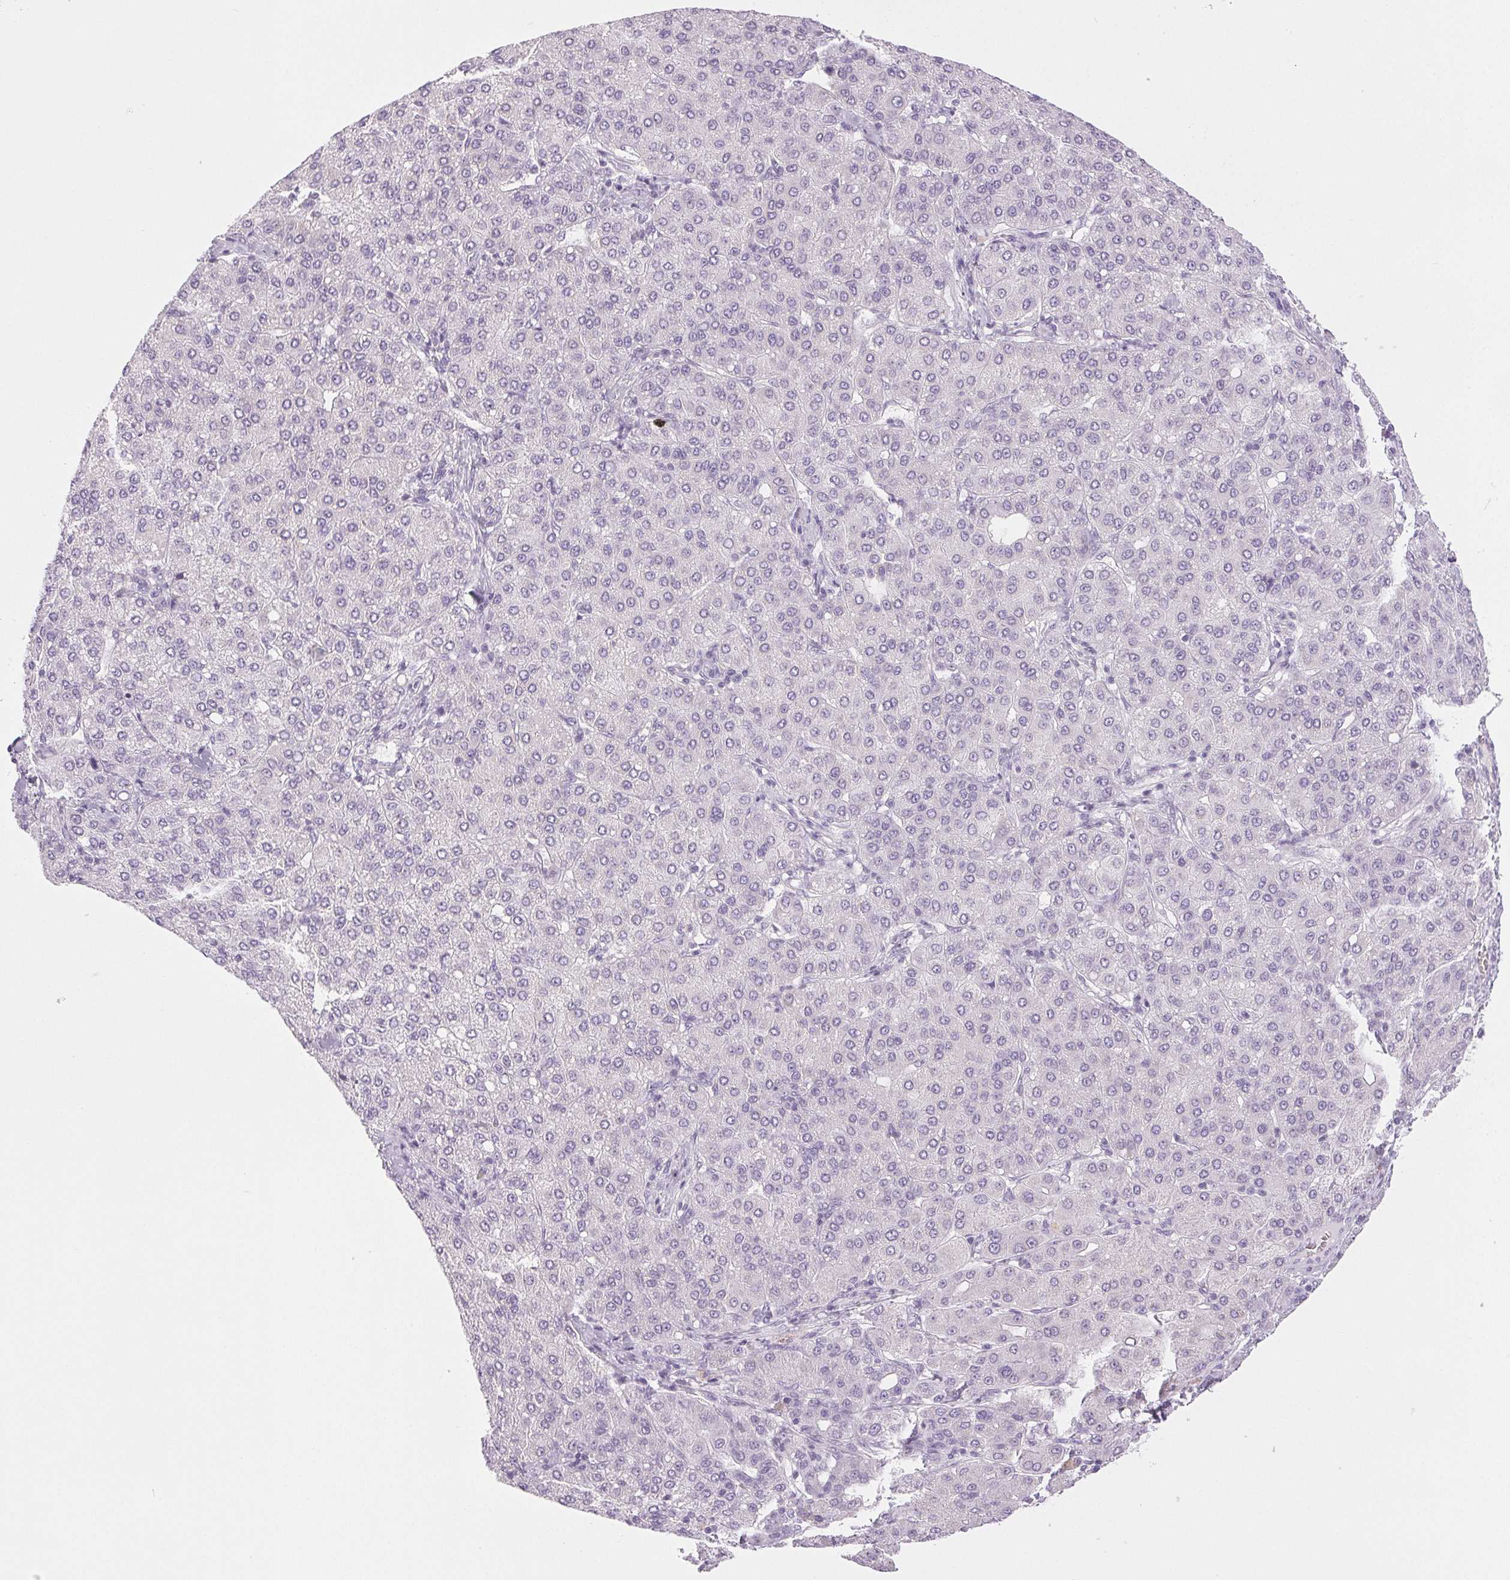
{"staining": {"intensity": "negative", "quantity": "none", "location": "none"}, "tissue": "liver cancer", "cell_type": "Tumor cells", "image_type": "cancer", "snomed": [{"axis": "morphology", "description": "Carcinoma, Hepatocellular, NOS"}, {"axis": "topography", "description": "Liver"}], "caption": "Immunohistochemistry histopathology image of neoplastic tissue: liver cancer stained with DAB exhibits no significant protein expression in tumor cells. (DAB IHC visualized using brightfield microscopy, high magnification).", "gene": "COL7A1", "patient": {"sex": "male", "age": 65}}